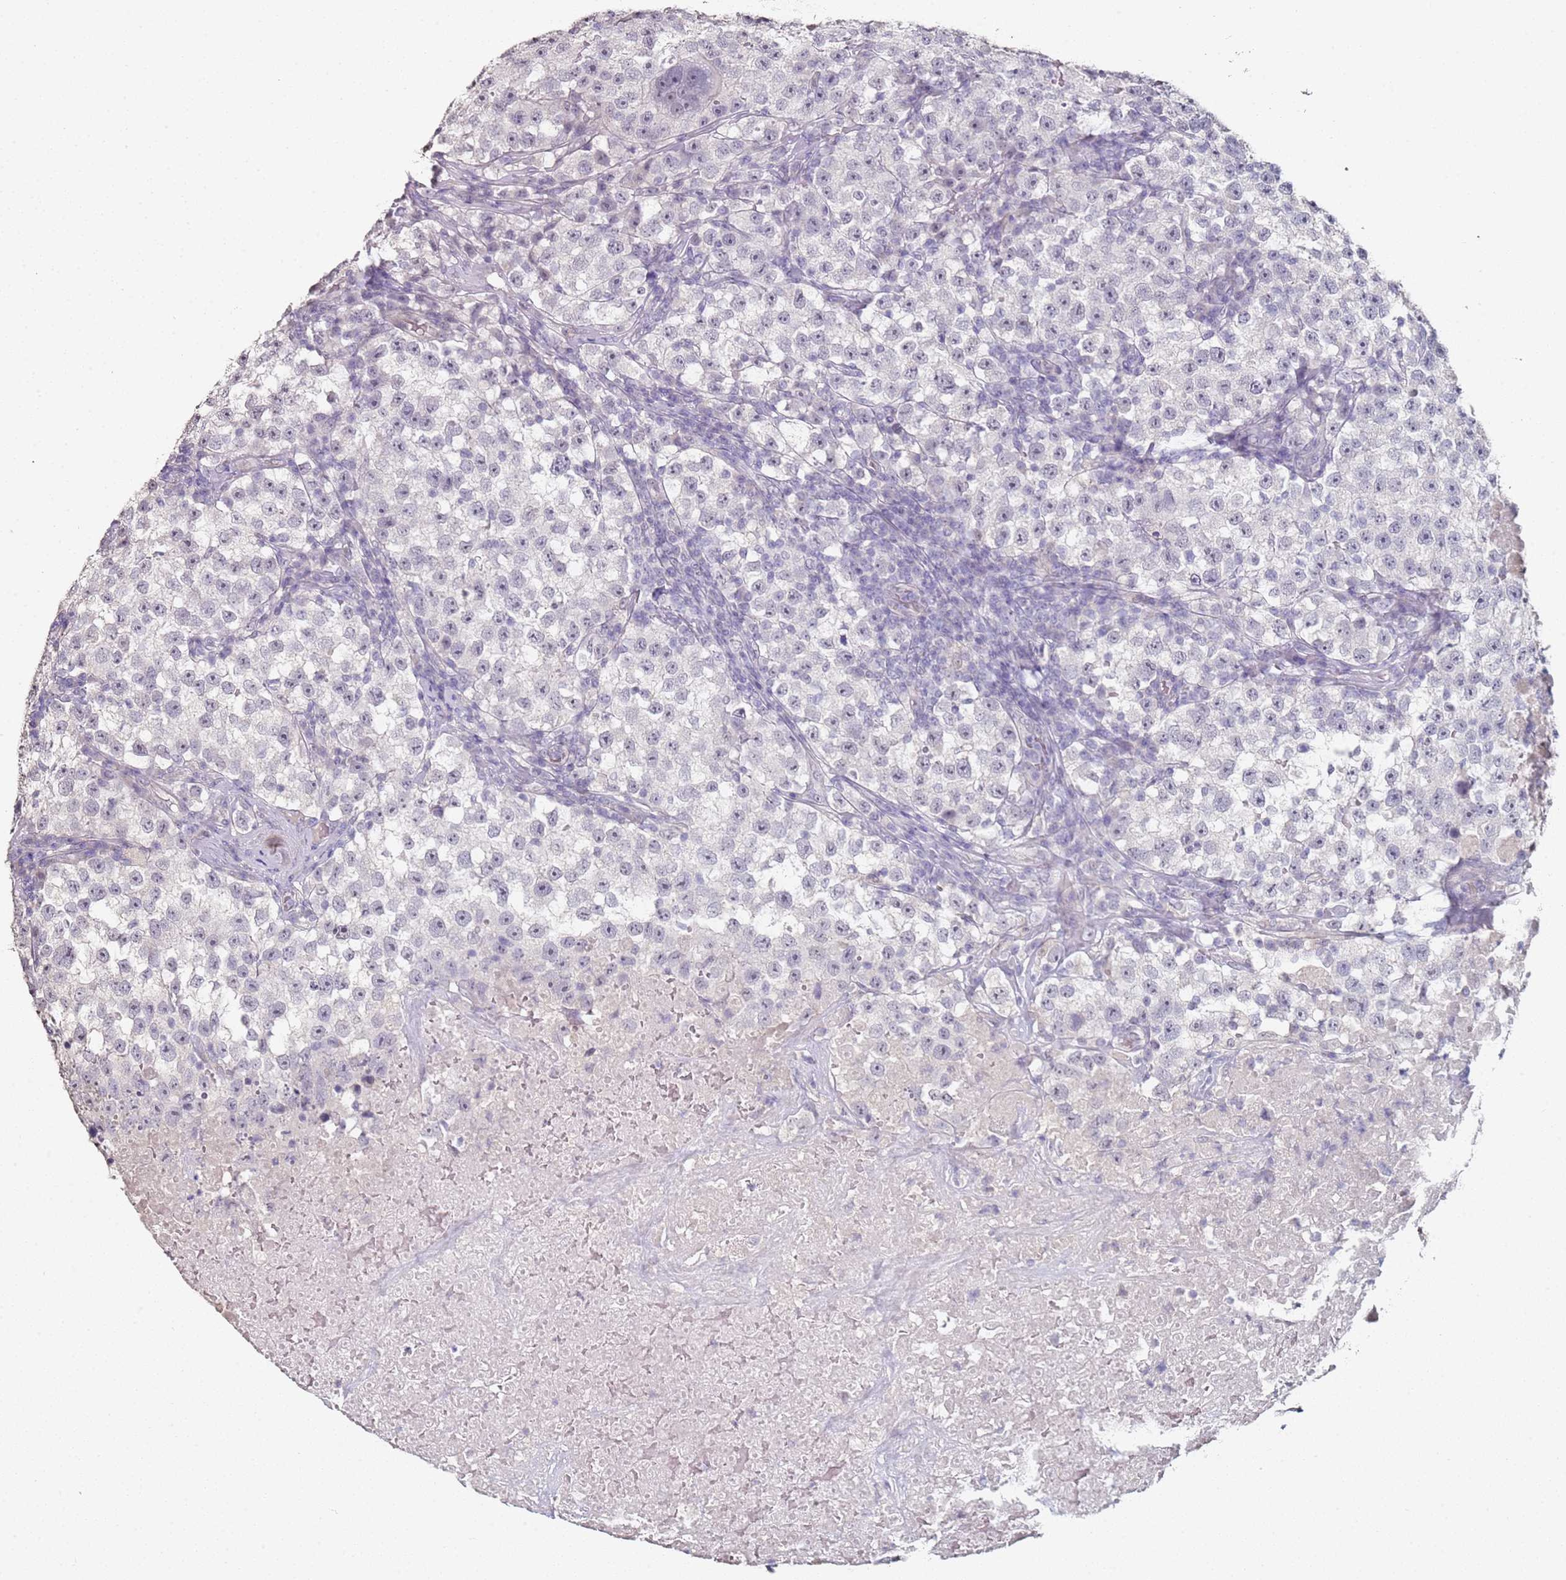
{"staining": {"intensity": "weak", "quantity": "<25%", "location": "nuclear"}, "tissue": "testis cancer", "cell_type": "Tumor cells", "image_type": "cancer", "snomed": [{"axis": "morphology", "description": "Seminoma, NOS"}, {"axis": "topography", "description": "Testis"}], "caption": "Immunohistochemistry of human seminoma (testis) shows no staining in tumor cells. The staining is performed using DAB brown chromogen with nuclei counter-stained in using hematoxylin.", "gene": "DNAH11", "patient": {"sex": "male", "age": 22}}